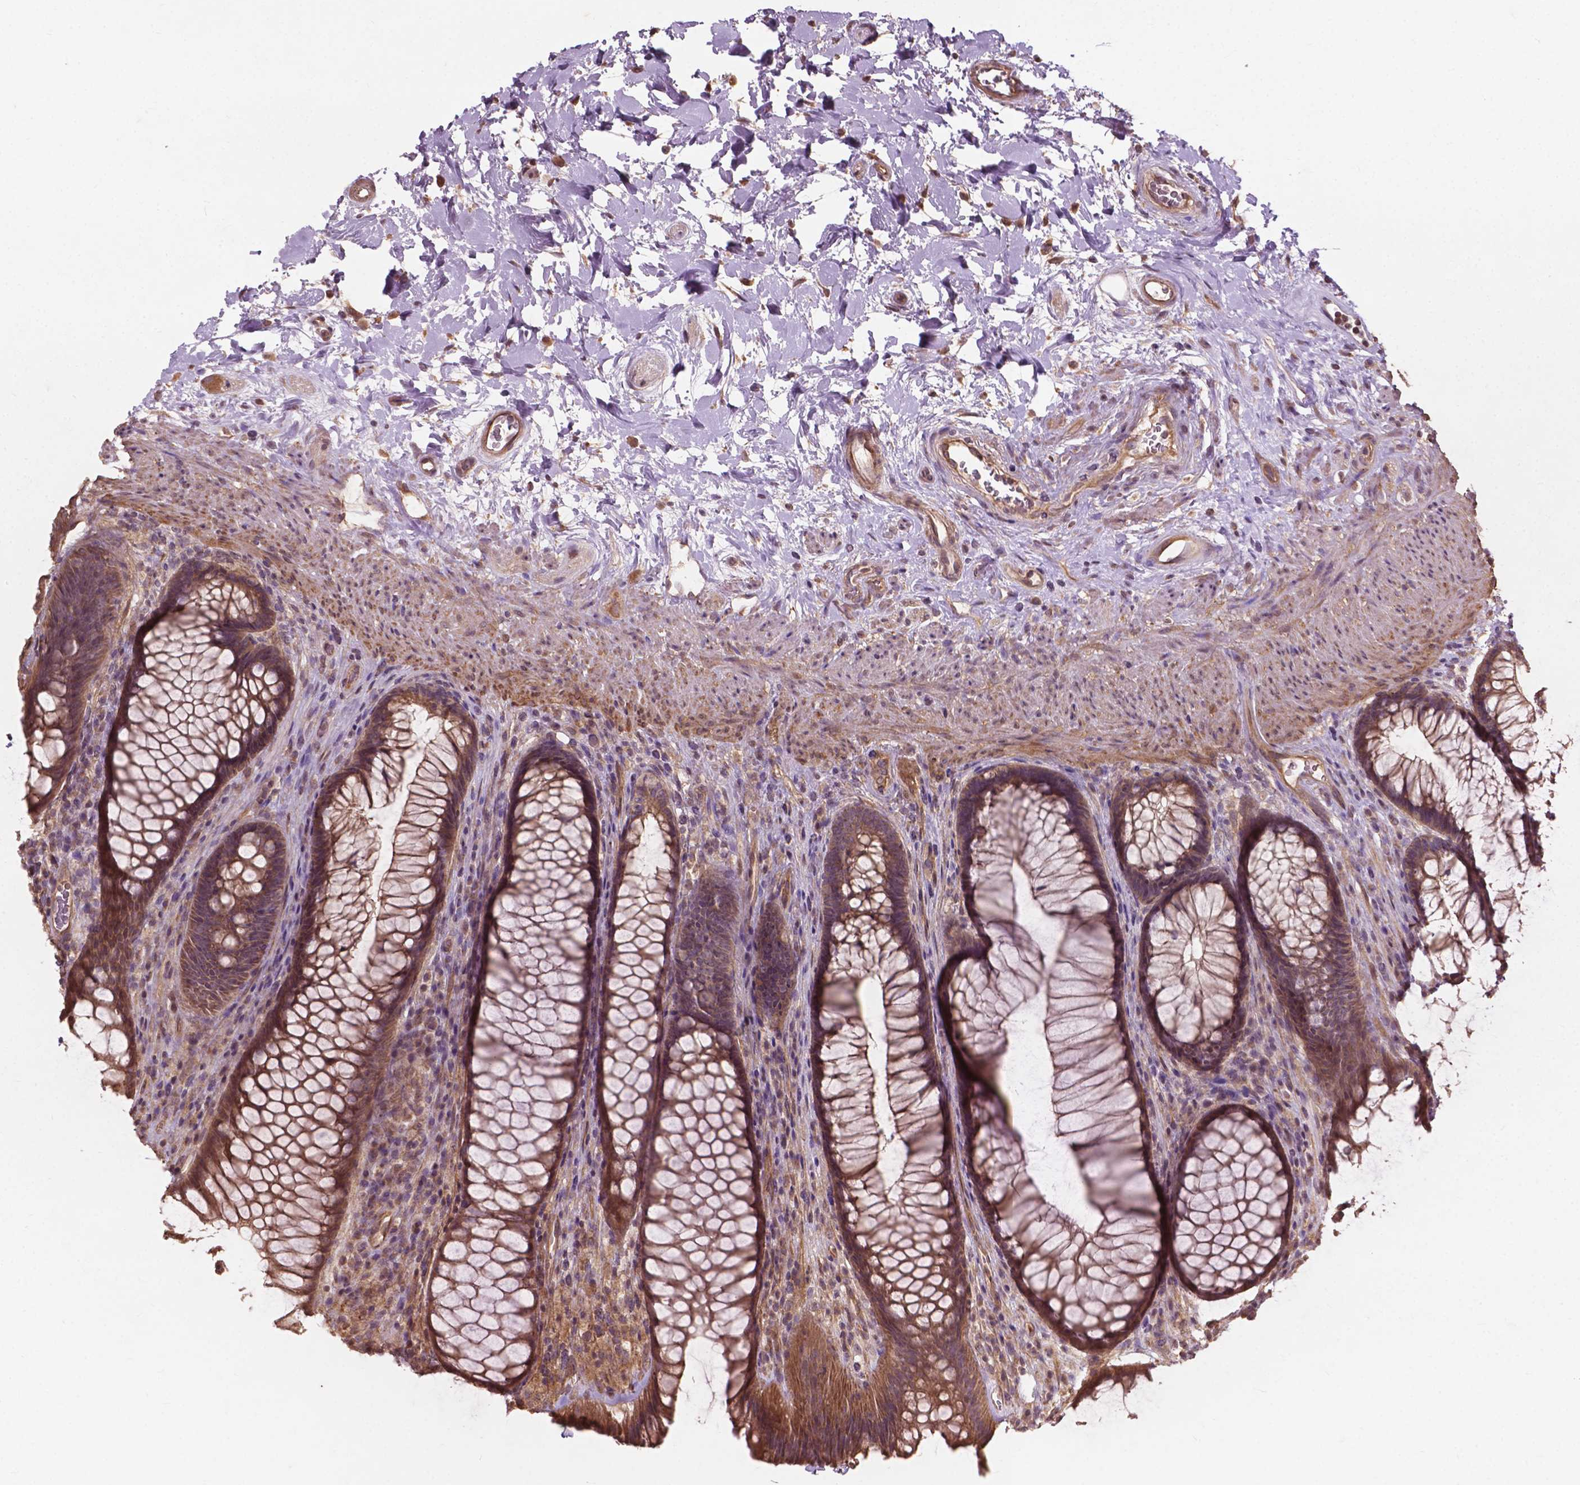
{"staining": {"intensity": "moderate", "quantity": ">75%", "location": "cytoplasmic/membranous"}, "tissue": "rectum", "cell_type": "Glandular cells", "image_type": "normal", "snomed": [{"axis": "morphology", "description": "Normal tissue, NOS"}, {"axis": "topography", "description": "Smooth muscle"}, {"axis": "topography", "description": "Rectum"}], "caption": "Unremarkable rectum was stained to show a protein in brown. There is medium levels of moderate cytoplasmic/membranous staining in approximately >75% of glandular cells.", "gene": "CDC42BPA", "patient": {"sex": "male", "age": 53}}